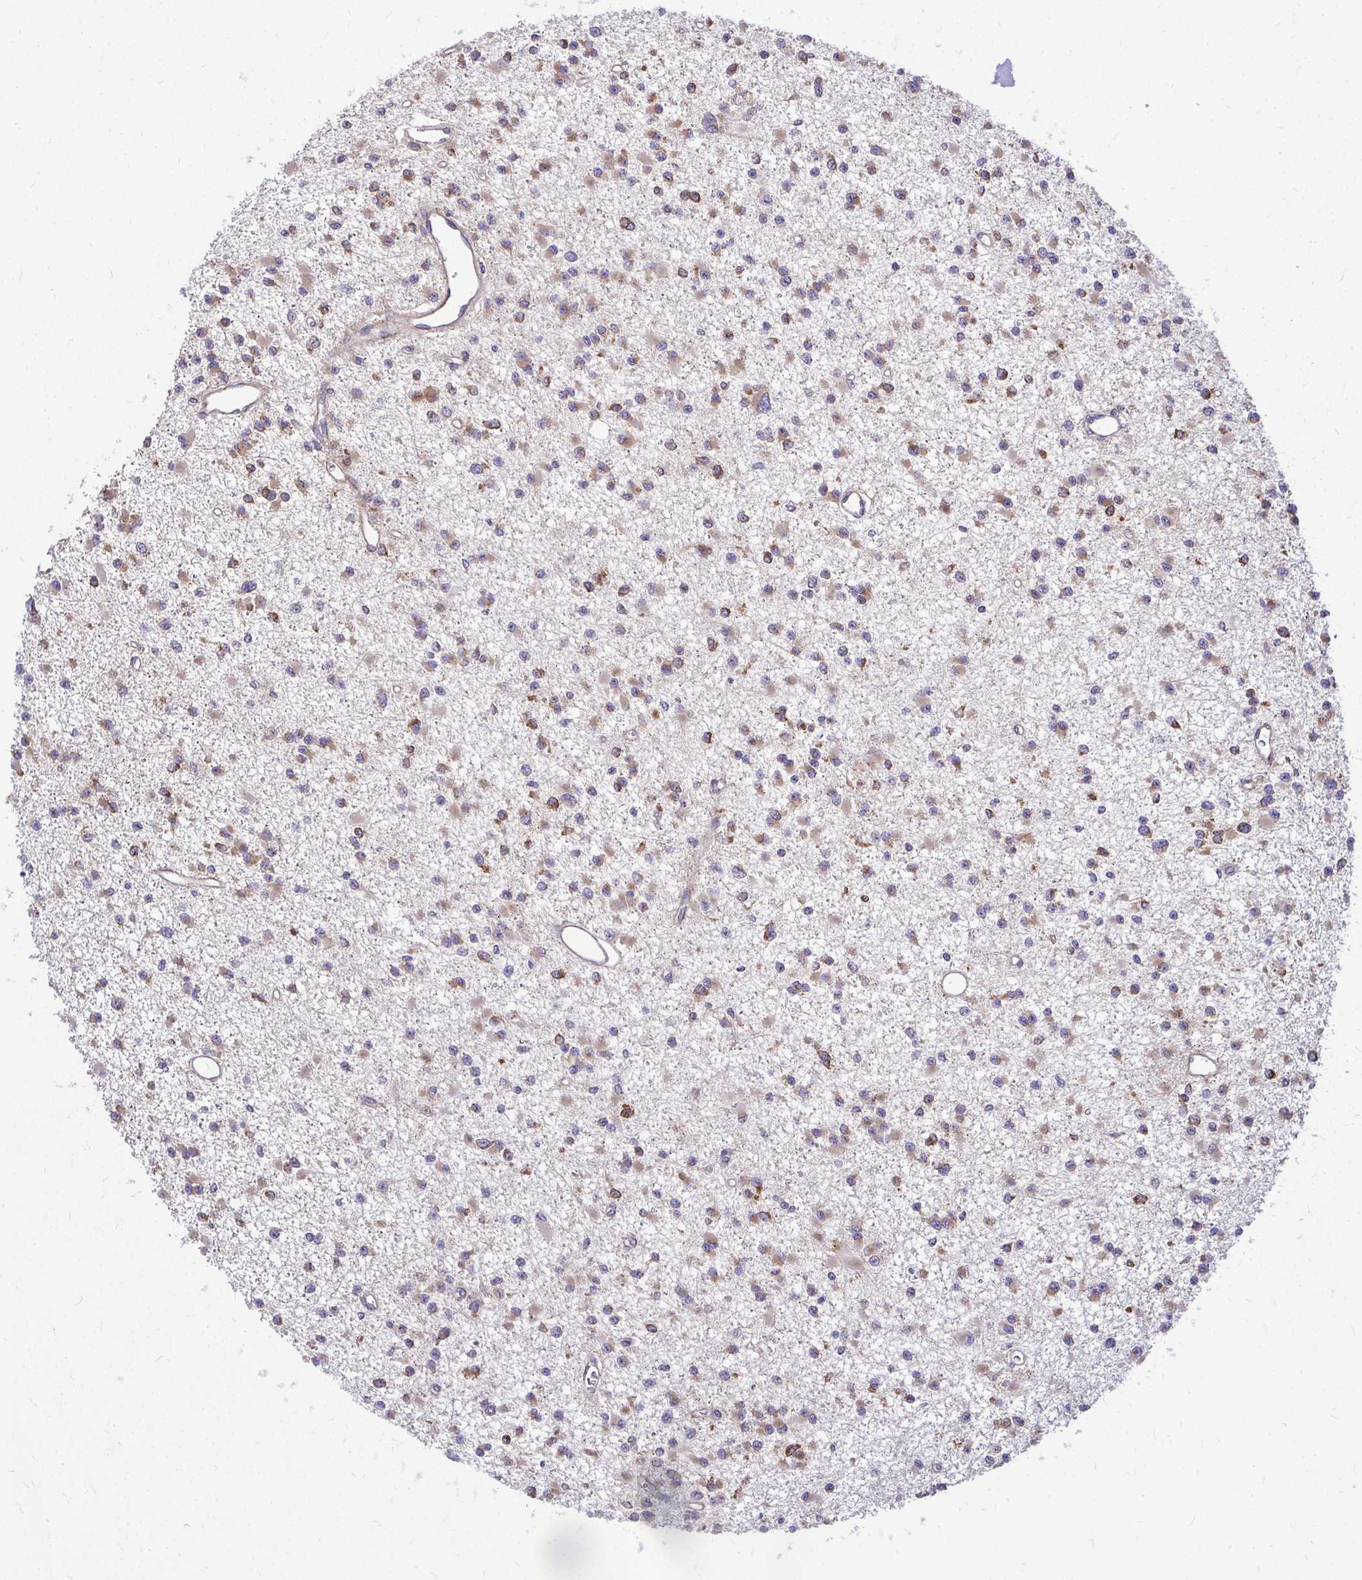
{"staining": {"intensity": "moderate", "quantity": ">75%", "location": "cytoplasmic/membranous"}, "tissue": "glioma", "cell_type": "Tumor cells", "image_type": "cancer", "snomed": [{"axis": "morphology", "description": "Glioma, malignant, Low grade"}, {"axis": "topography", "description": "Brain"}], "caption": "A histopathology image of human malignant glioma (low-grade) stained for a protein displays moderate cytoplasmic/membranous brown staining in tumor cells. (Brightfield microscopy of DAB IHC at high magnification).", "gene": "FMR1", "patient": {"sex": "female", "age": 22}}